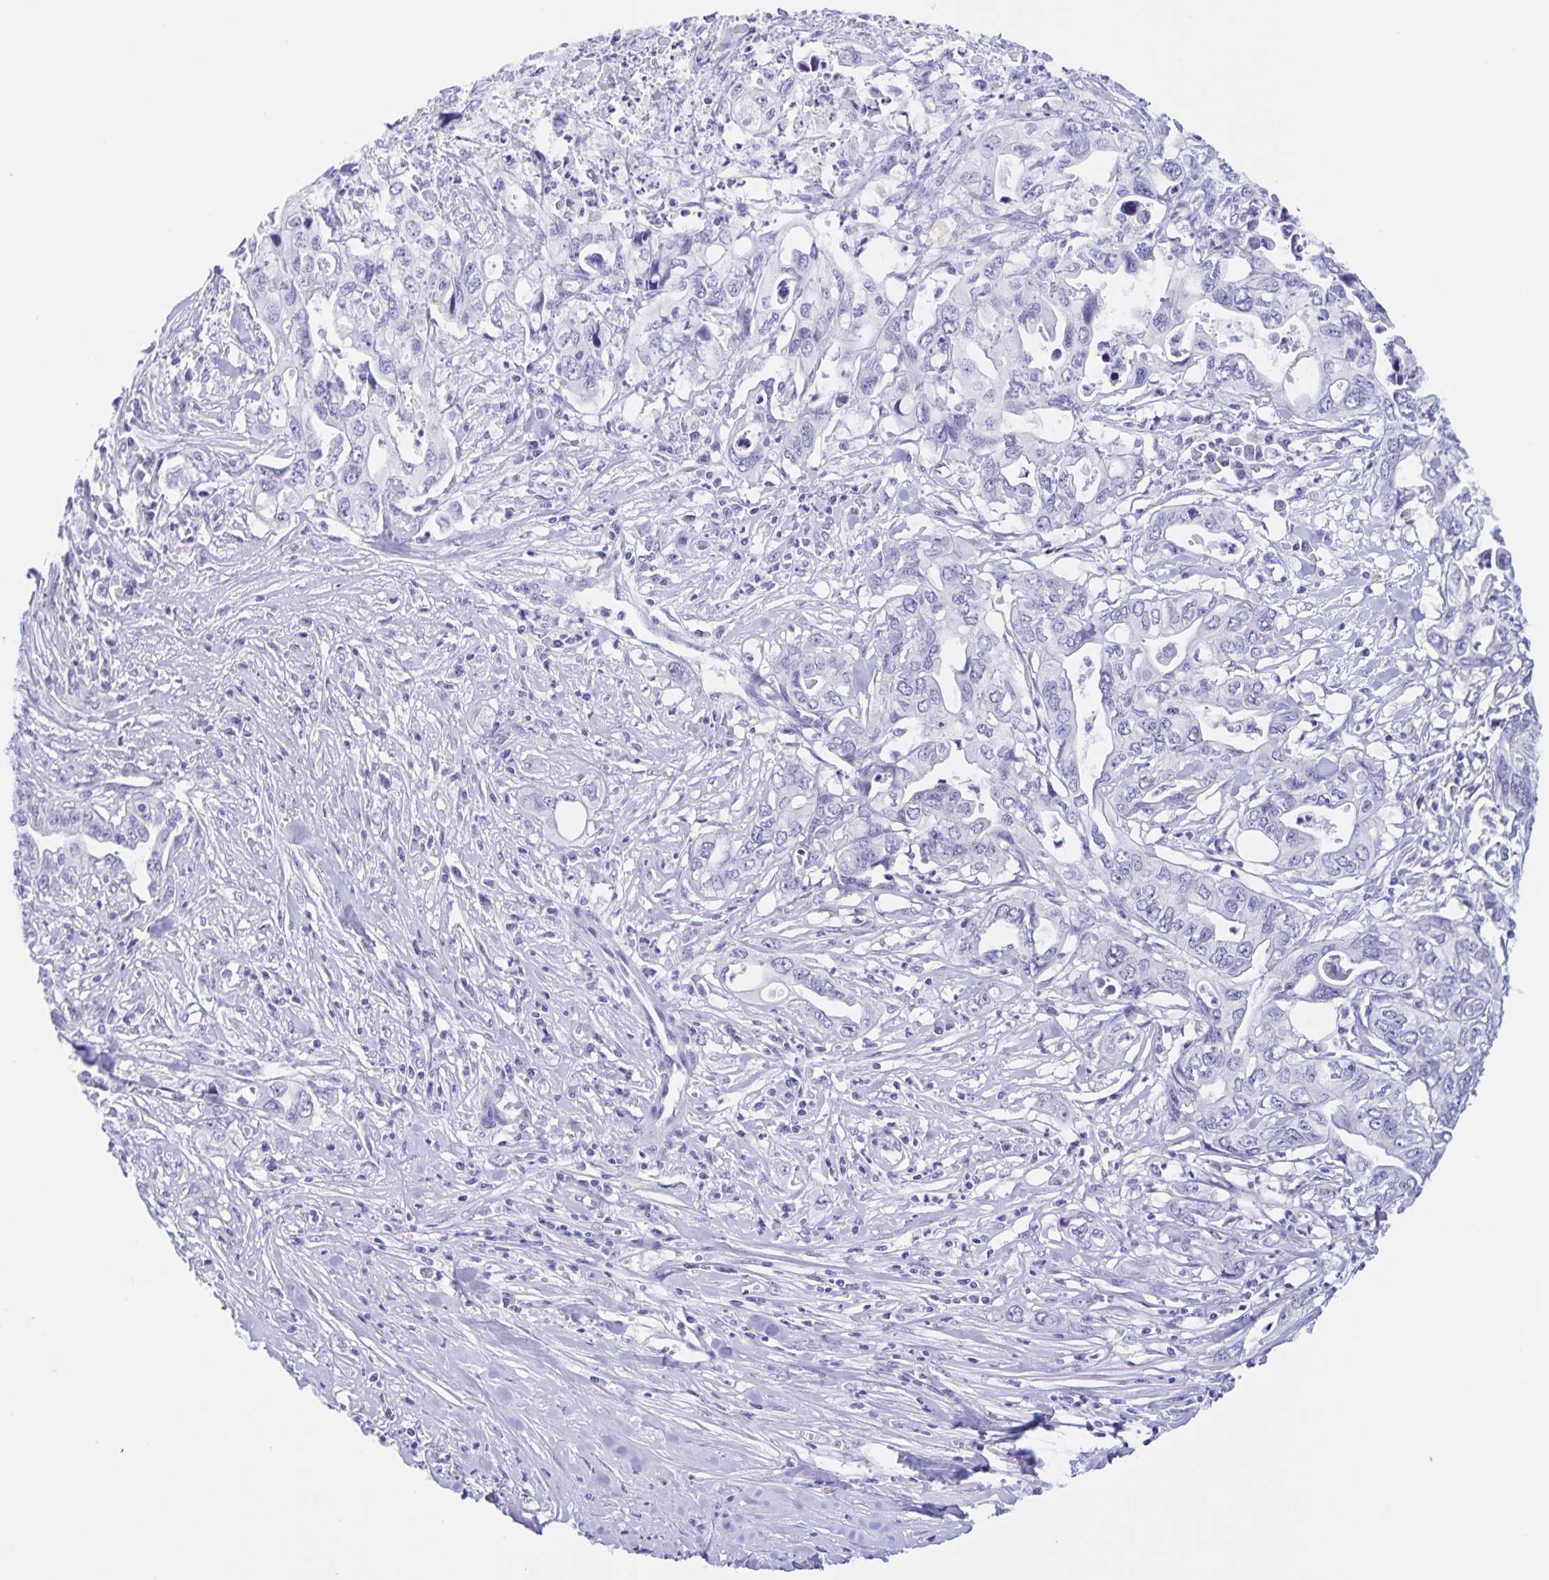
{"staining": {"intensity": "negative", "quantity": "none", "location": "none"}, "tissue": "pancreatic cancer", "cell_type": "Tumor cells", "image_type": "cancer", "snomed": [{"axis": "morphology", "description": "Adenocarcinoma, NOS"}, {"axis": "topography", "description": "Pancreas"}], "caption": "Immunohistochemistry photomicrograph of adenocarcinoma (pancreatic) stained for a protein (brown), which demonstrates no expression in tumor cells.", "gene": "TGIF2LX", "patient": {"sex": "male", "age": 68}}